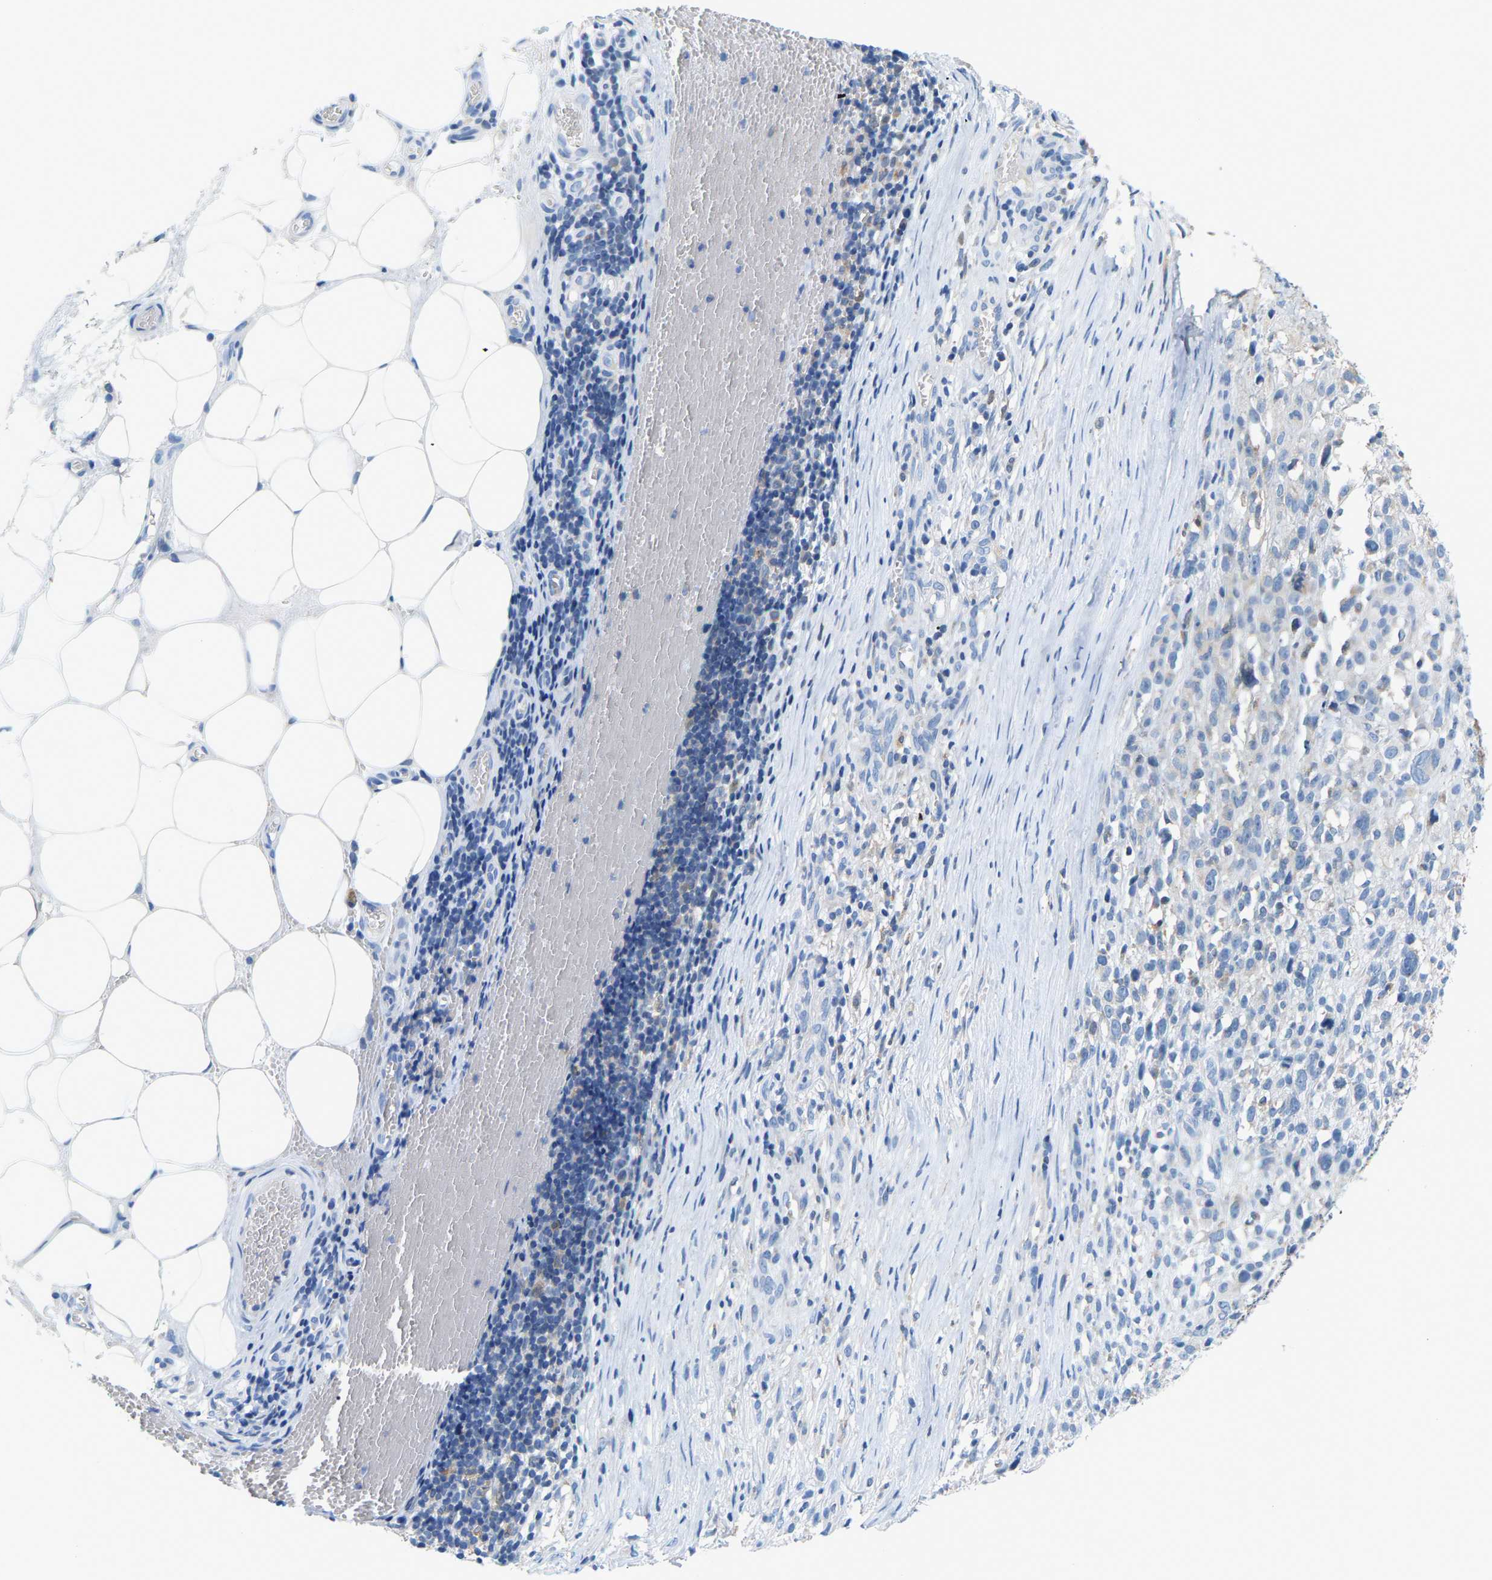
{"staining": {"intensity": "negative", "quantity": "none", "location": "none"}, "tissue": "melanoma", "cell_type": "Tumor cells", "image_type": "cancer", "snomed": [{"axis": "morphology", "description": "Malignant melanoma, NOS"}, {"axis": "topography", "description": "Skin"}], "caption": "Malignant melanoma was stained to show a protein in brown. There is no significant staining in tumor cells. (Brightfield microscopy of DAB immunohistochemistry (IHC) at high magnification).", "gene": "CROT", "patient": {"sex": "female", "age": 55}}